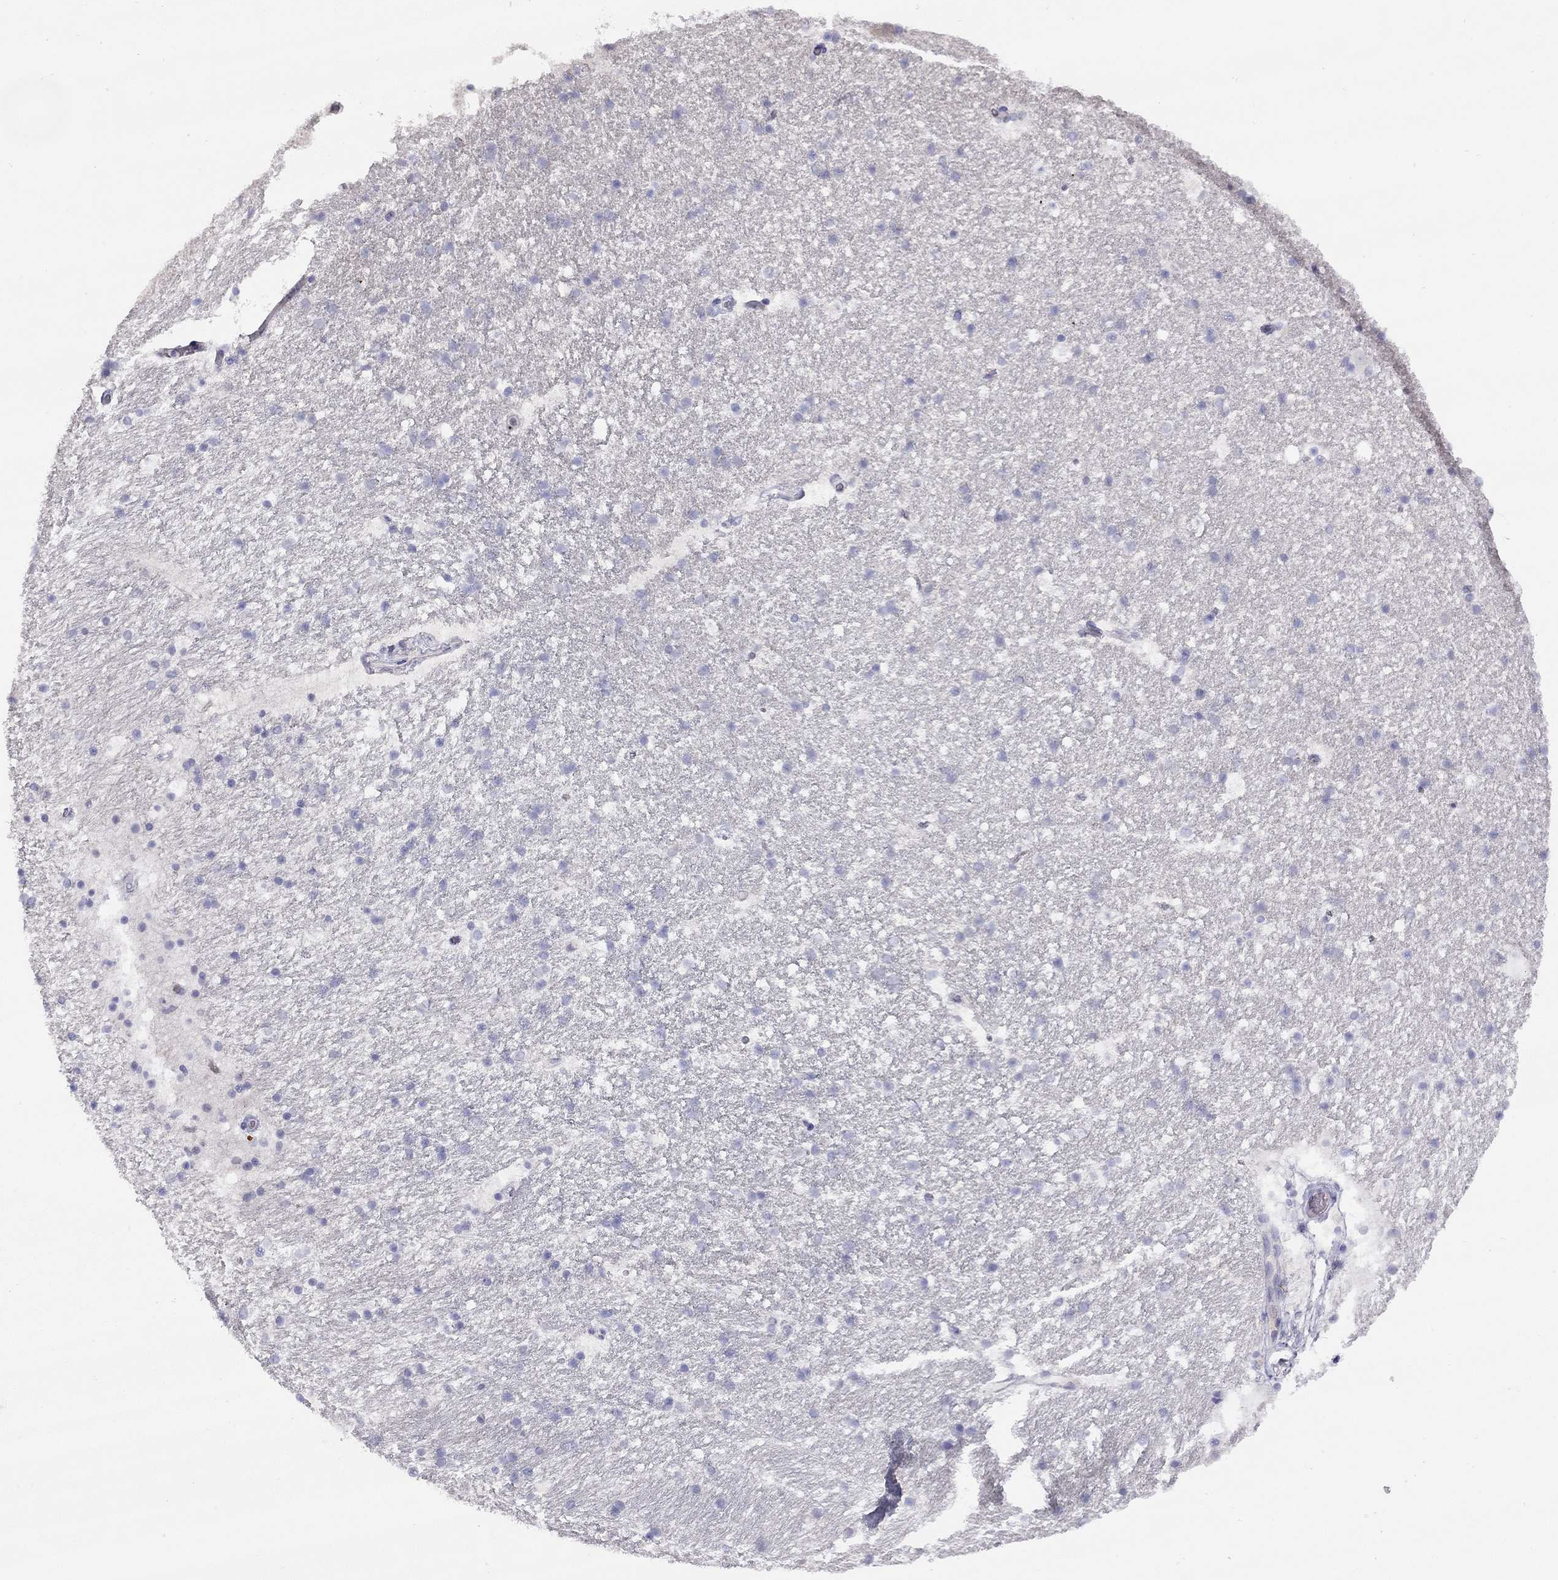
{"staining": {"intensity": "negative", "quantity": "none", "location": "none"}, "tissue": "hippocampus", "cell_type": "Glial cells", "image_type": "normal", "snomed": [{"axis": "morphology", "description": "Normal tissue, NOS"}, {"axis": "topography", "description": "Hippocampus"}], "caption": "The image exhibits no staining of glial cells in unremarkable hippocampus. (DAB IHC, high magnification).", "gene": "CPNE4", "patient": {"sex": "male", "age": 51}}